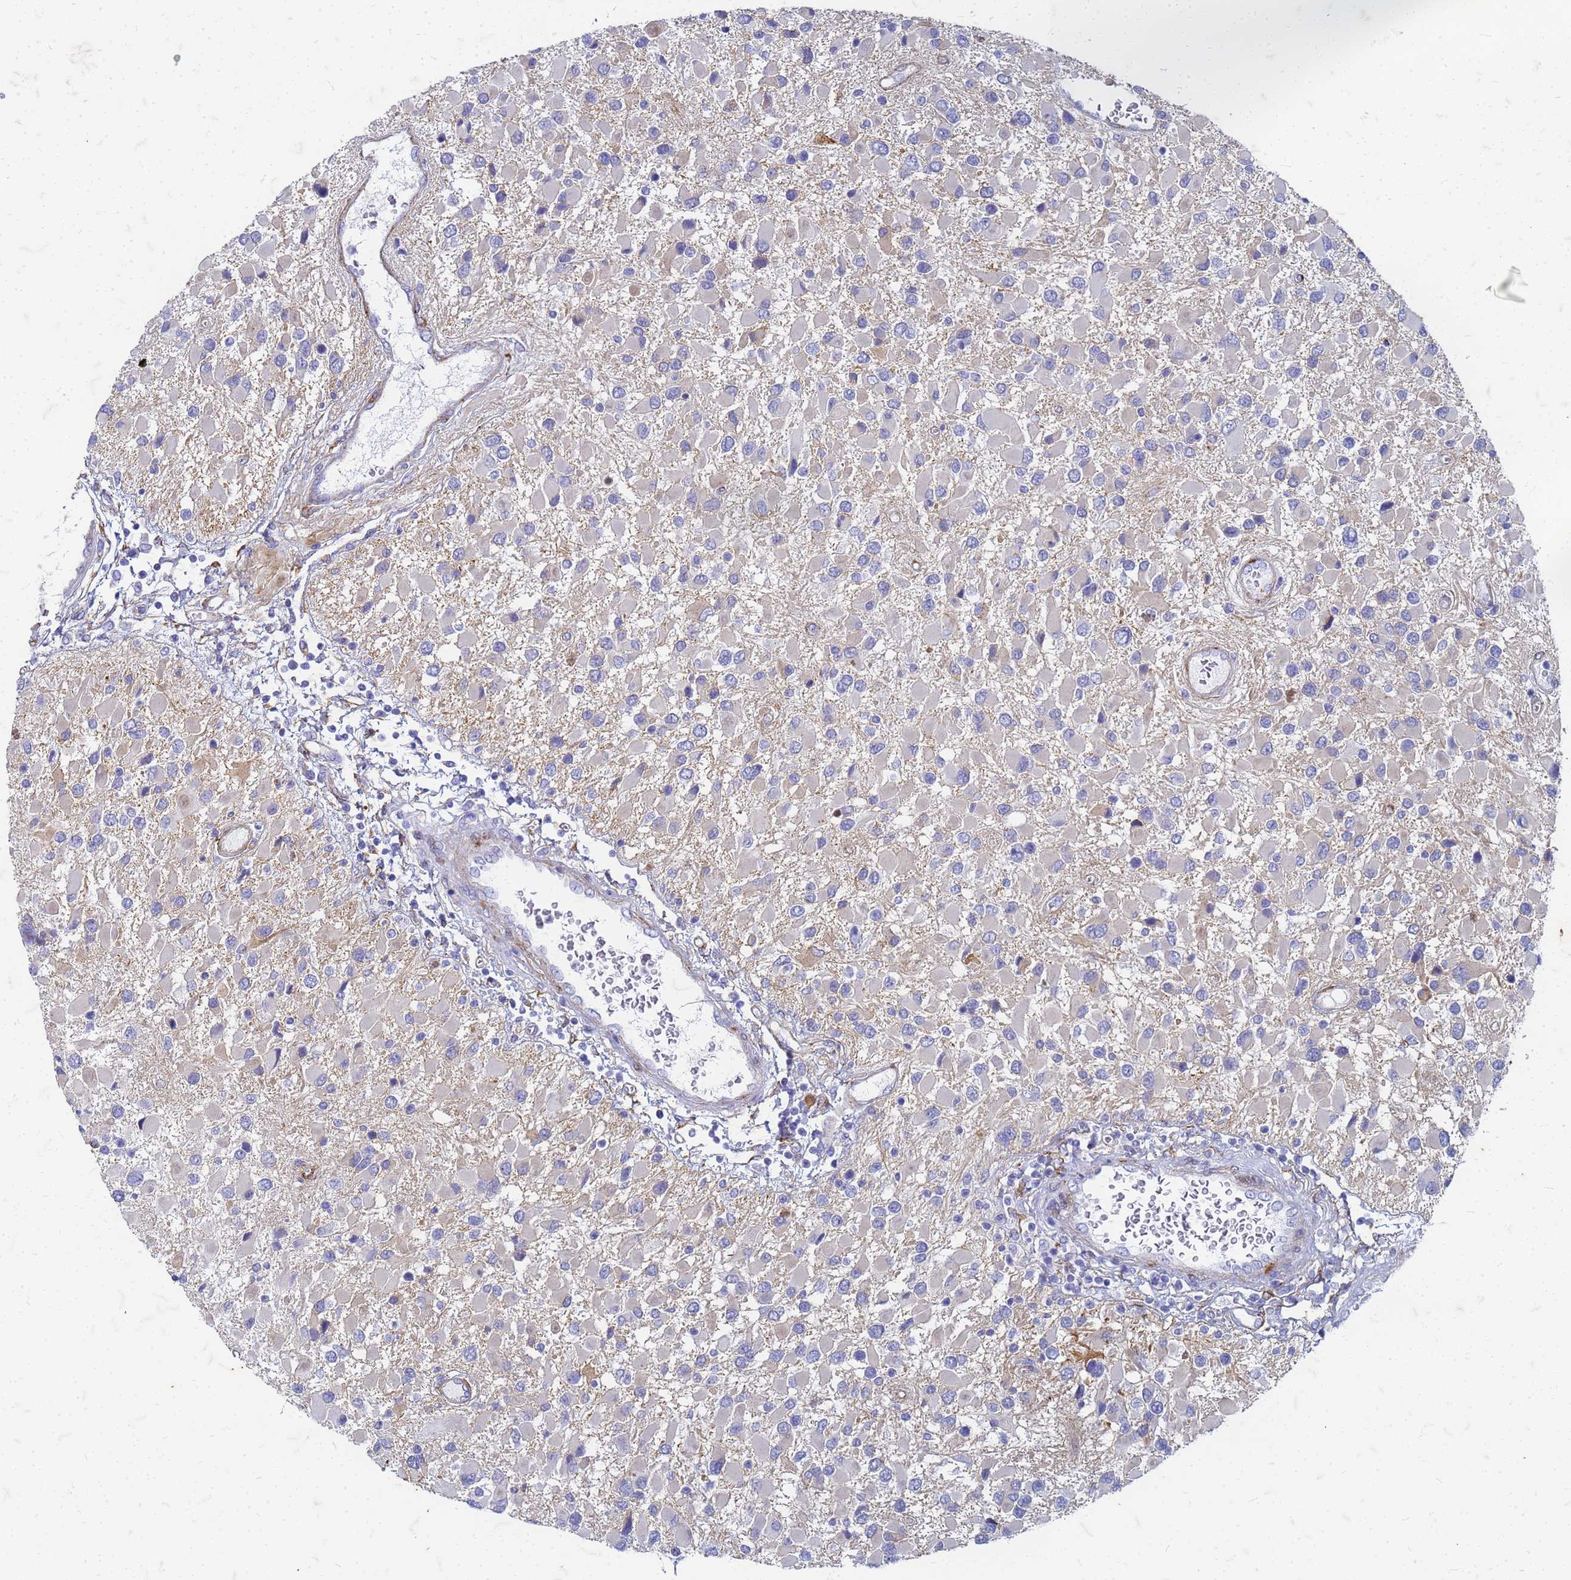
{"staining": {"intensity": "negative", "quantity": "none", "location": "none"}, "tissue": "glioma", "cell_type": "Tumor cells", "image_type": "cancer", "snomed": [{"axis": "morphology", "description": "Glioma, malignant, High grade"}, {"axis": "topography", "description": "Brain"}], "caption": "Immunohistochemistry photomicrograph of glioma stained for a protein (brown), which exhibits no expression in tumor cells.", "gene": "TRIM64B", "patient": {"sex": "male", "age": 53}}